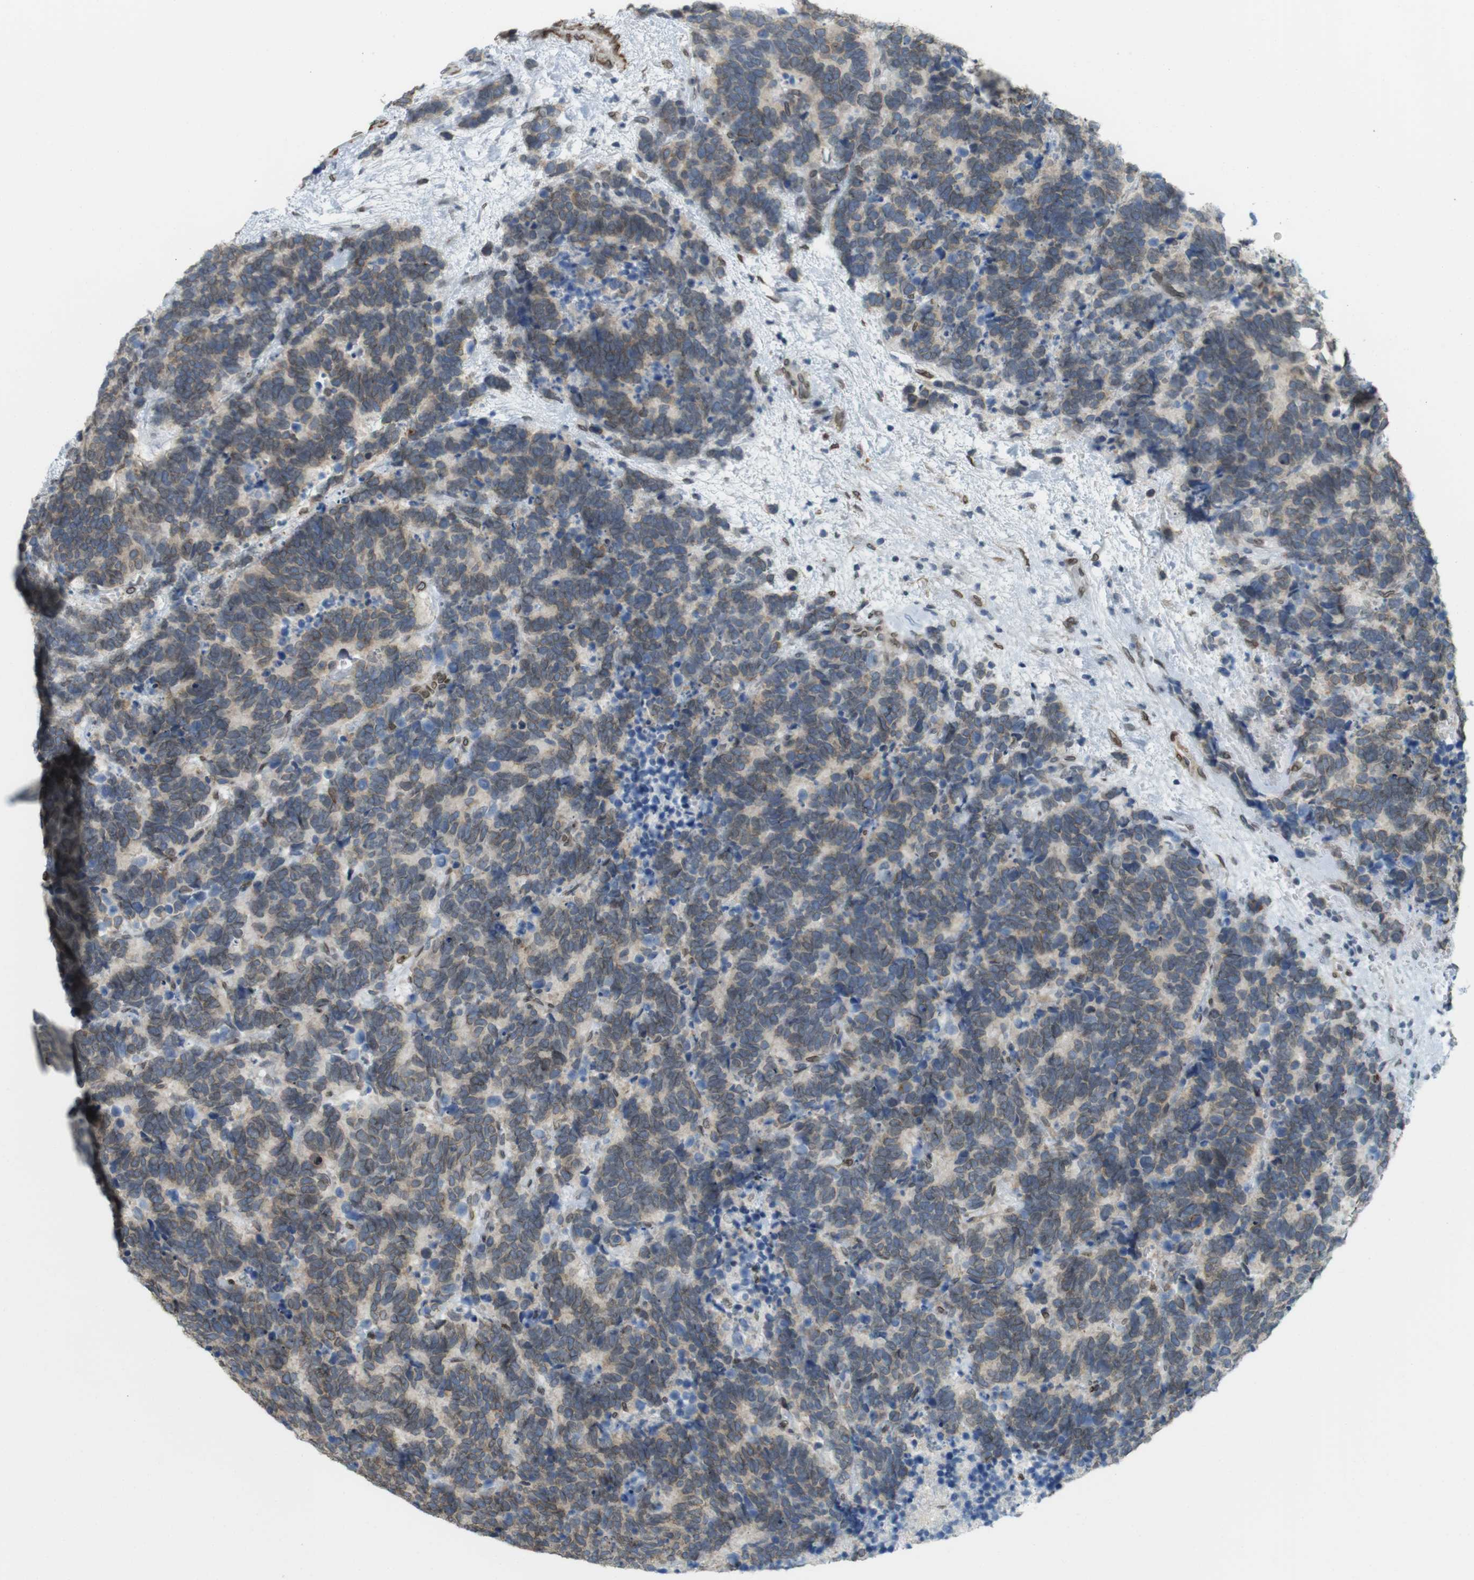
{"staining": {"intensity": "weak", "quantity": ">75%", "location": "cytoplasmic/membranous"}, "tissue": "carcinoid", "cell_type": "Tumor cells", "image_type": "cancer", "snomed": [{"axis": "morphology", "description": "Carcinoma, NOS"}, {"axis": "morphology", "description": "Carcinoid, malignant, NOS"}, {"axis": "topography", "description": "Urinary bladder"}], "caption": "Tumor cells demonstrate weak cytoplasmic/membranous staining in about >75% of cells in carcinoma.", "gene": "ARL6IP6", "patient": {"sex": "male", "age": 57}}